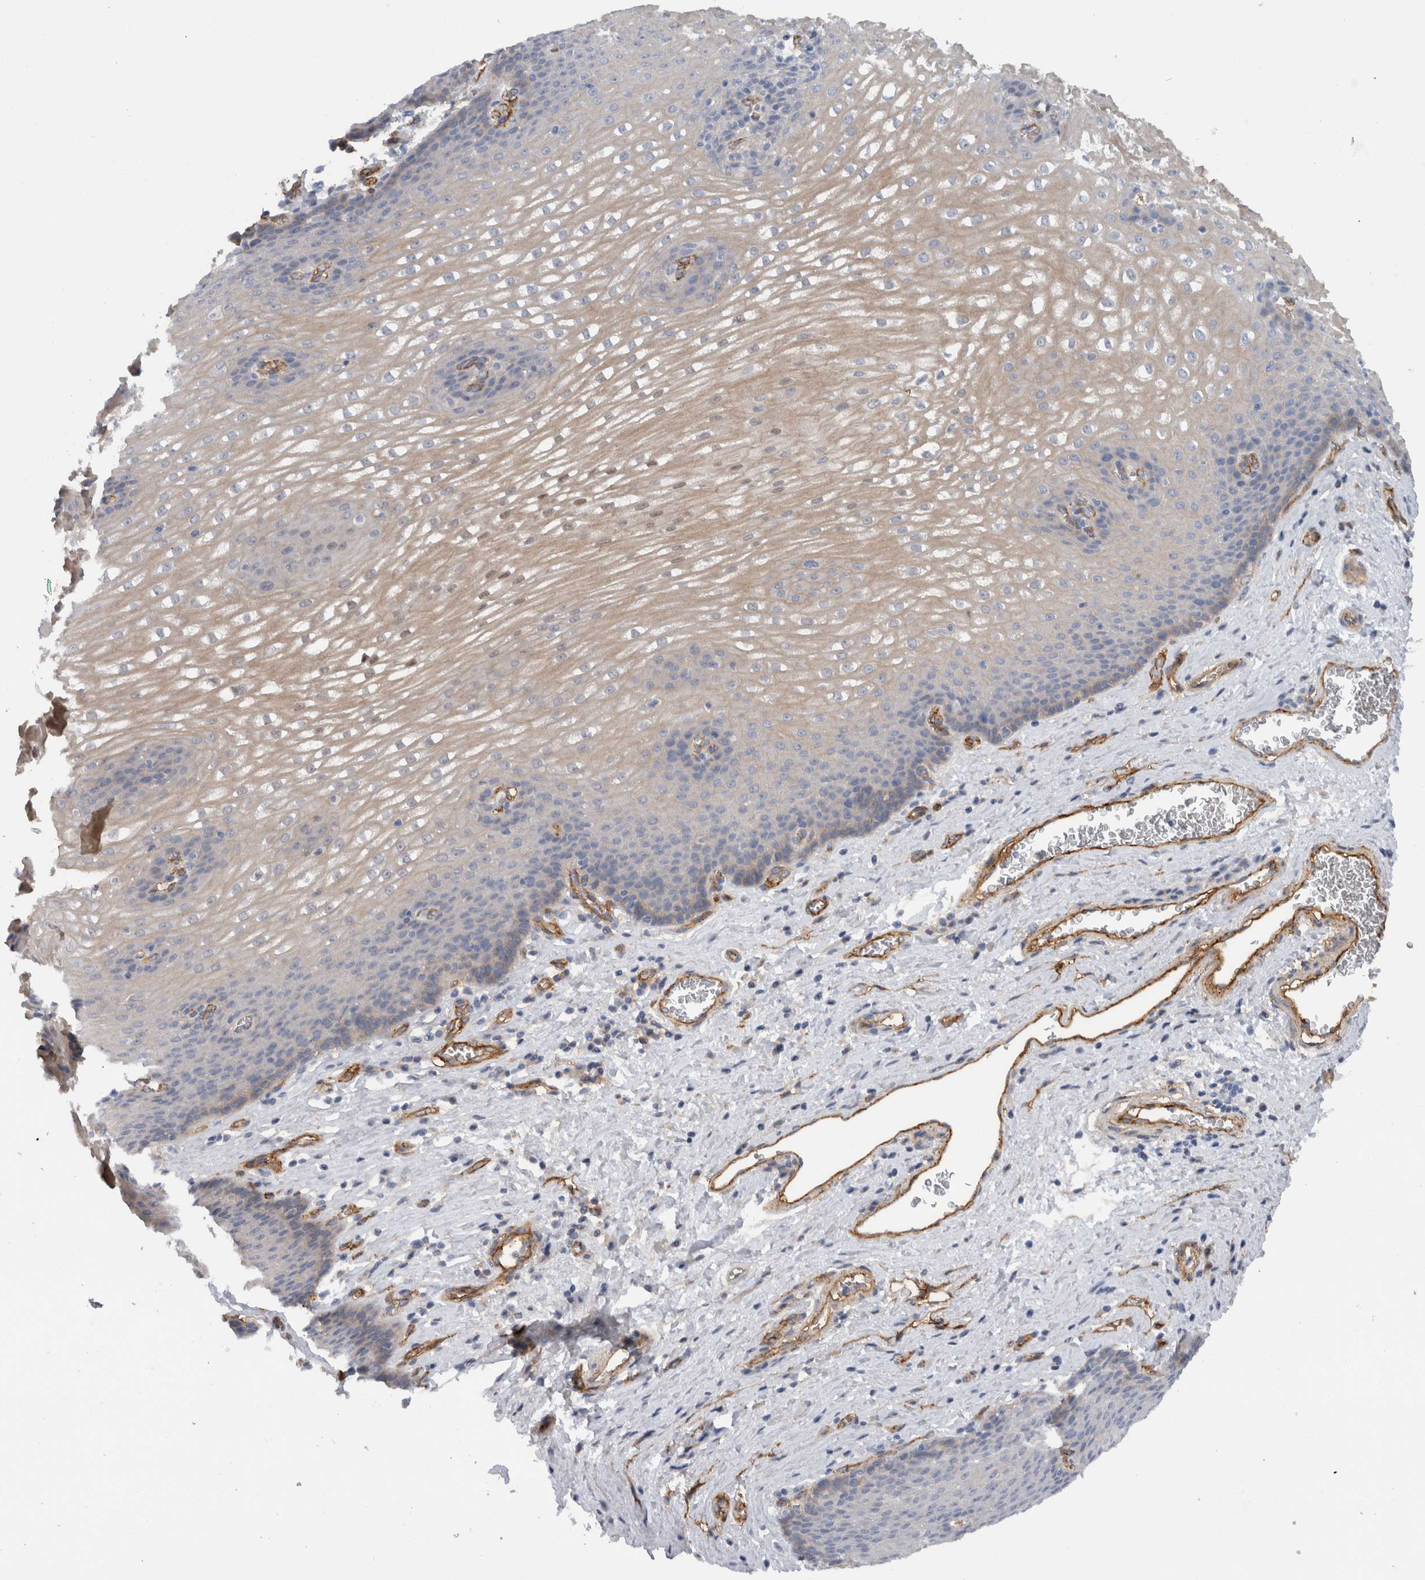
{"staining": {"intensity": "negative", "quantity": "none", "location": "none"}, "tissue": "esophagus", "cell_type": "Squamous epithelial cells", "image_type": "normal", "snomed": [{"axis": "morphology", "description": "Normal tissue, NOS"}, {"axis": "topography", "description": "Esophagus"}], "caption": "The immunohistochemistry (IHC) micrograph has no significant staining in squamous epithelial cells of esophagus. (DAB (3,3'-diaminobenzidine) immunohistochemistry, high magnification).", "gene": "CD59", "patient": {"sex": "male", "age": 48}}